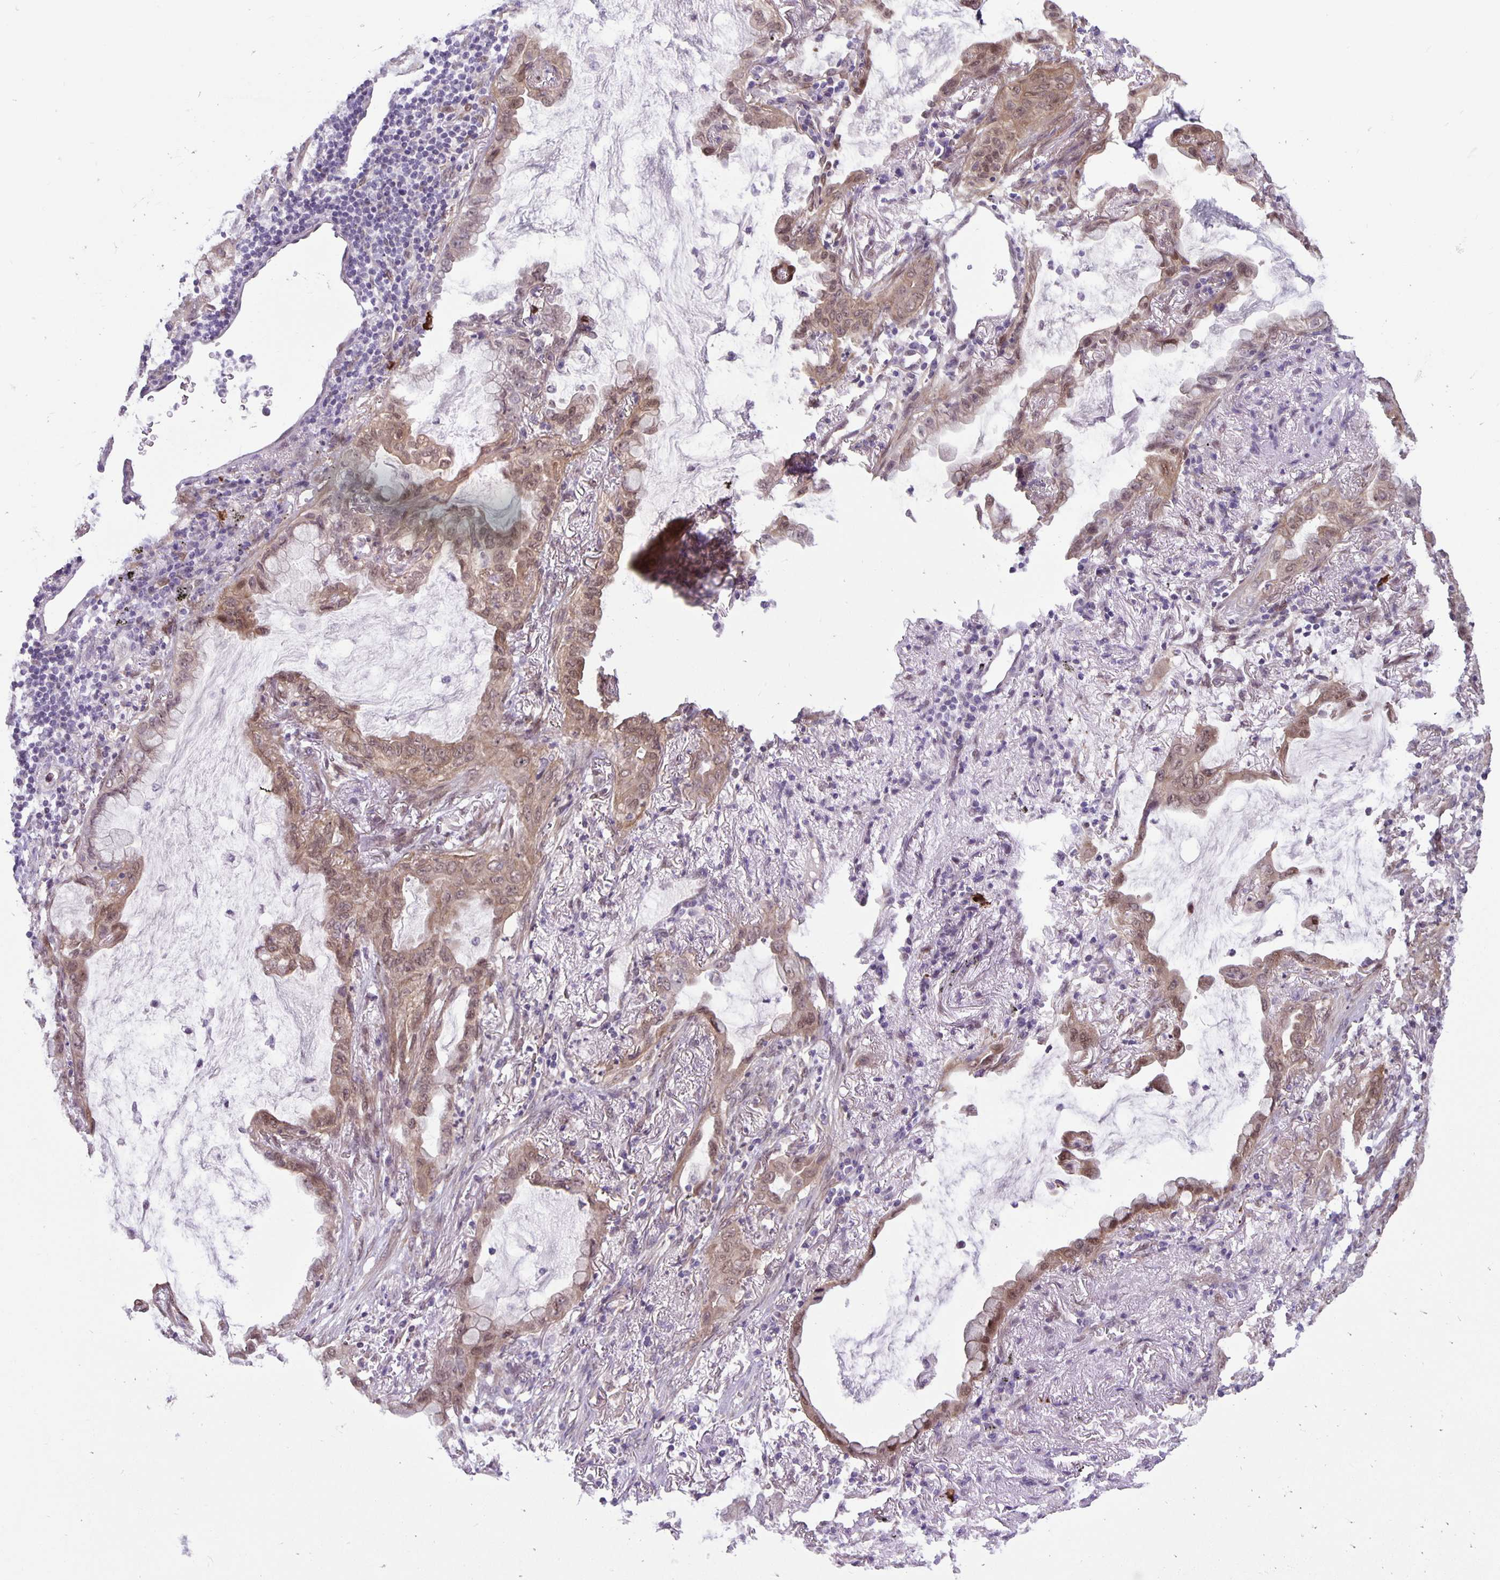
{"staining": {"intensity": "weak", "quantity": "25%-75%", "location": "cytoplasmic/membranous"}, "tissue": "lung cancer", "cell_type": "Tumor cells", "image_type": "cancer", "snomed": [{"axis": "morphology", "description": "Adenocarcinoma, NOS"}, {"axis": "topography", "description": "Lung"}], "caption": "Lung cancer stained for a protein shows weak cytoplasmic/membranous positivity in tumor cells. (DAB (3,3'-diaminobenzidine) IHC with brightfield microscopy, high magnification).", "gene": "TAX1BP3", "patient": {"sex": "male", "age": 65}}